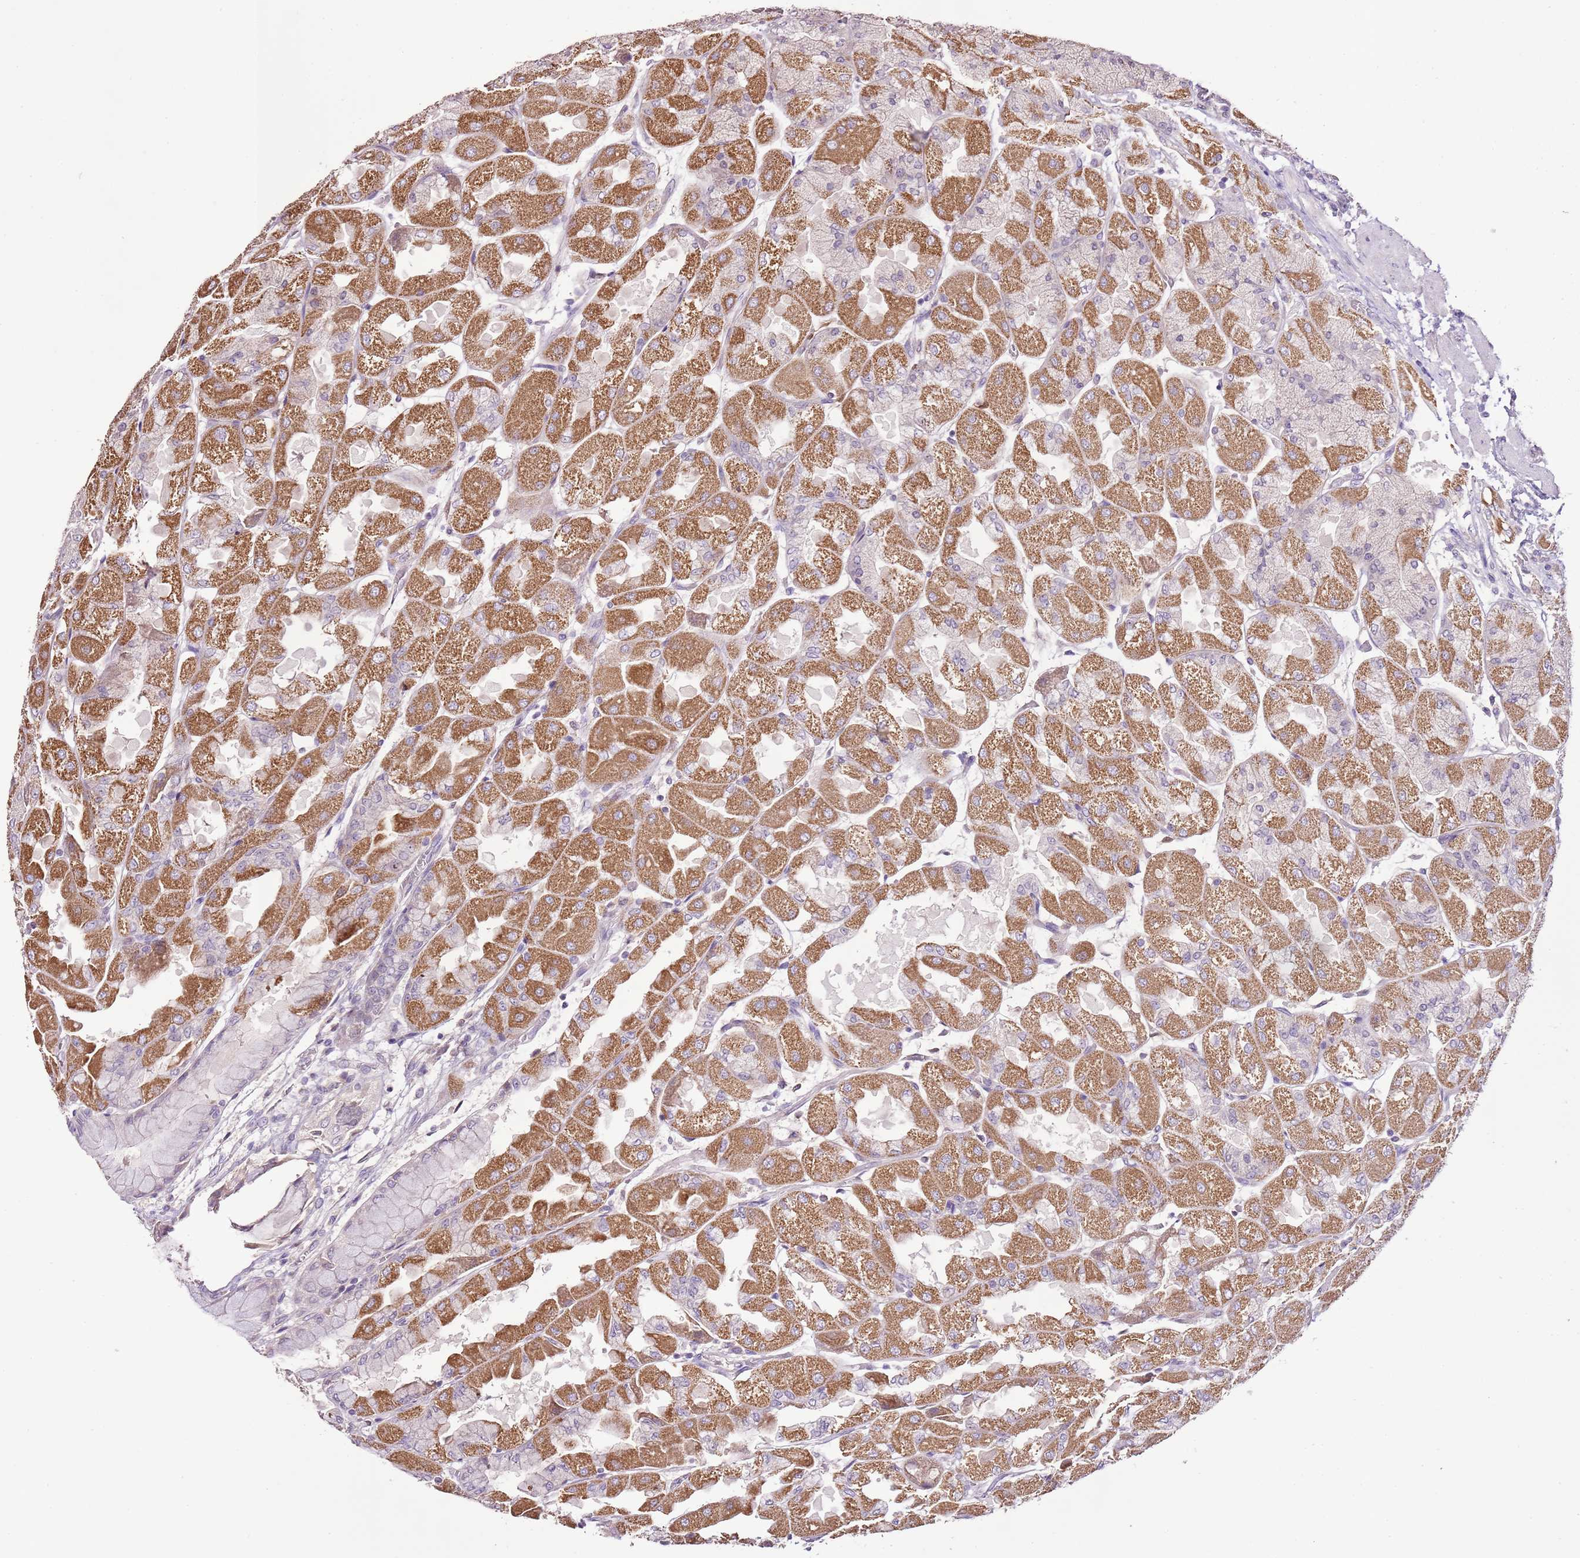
{"staining": {"intensity": "moderate", "quantity": ">75%", "location": "cytoplasmic/membranous"}, "tissue": "stomach", "cell_type": "Glandular cells", "image_type": "normal", "snomed": [{"axis": "morphology", "description": "Normal tissue, NOS"}, {"axis": "topography", "description": "Stomach"}], "caption": "Unremarkable stomach was stained to show a protein in brown. There is medium levels of moderate cytoplasmic/membranous positivity in approximately >75% of glandular cells.", "gene": "CMKLR1", "patient": {"sex": "female", "age": 61}}